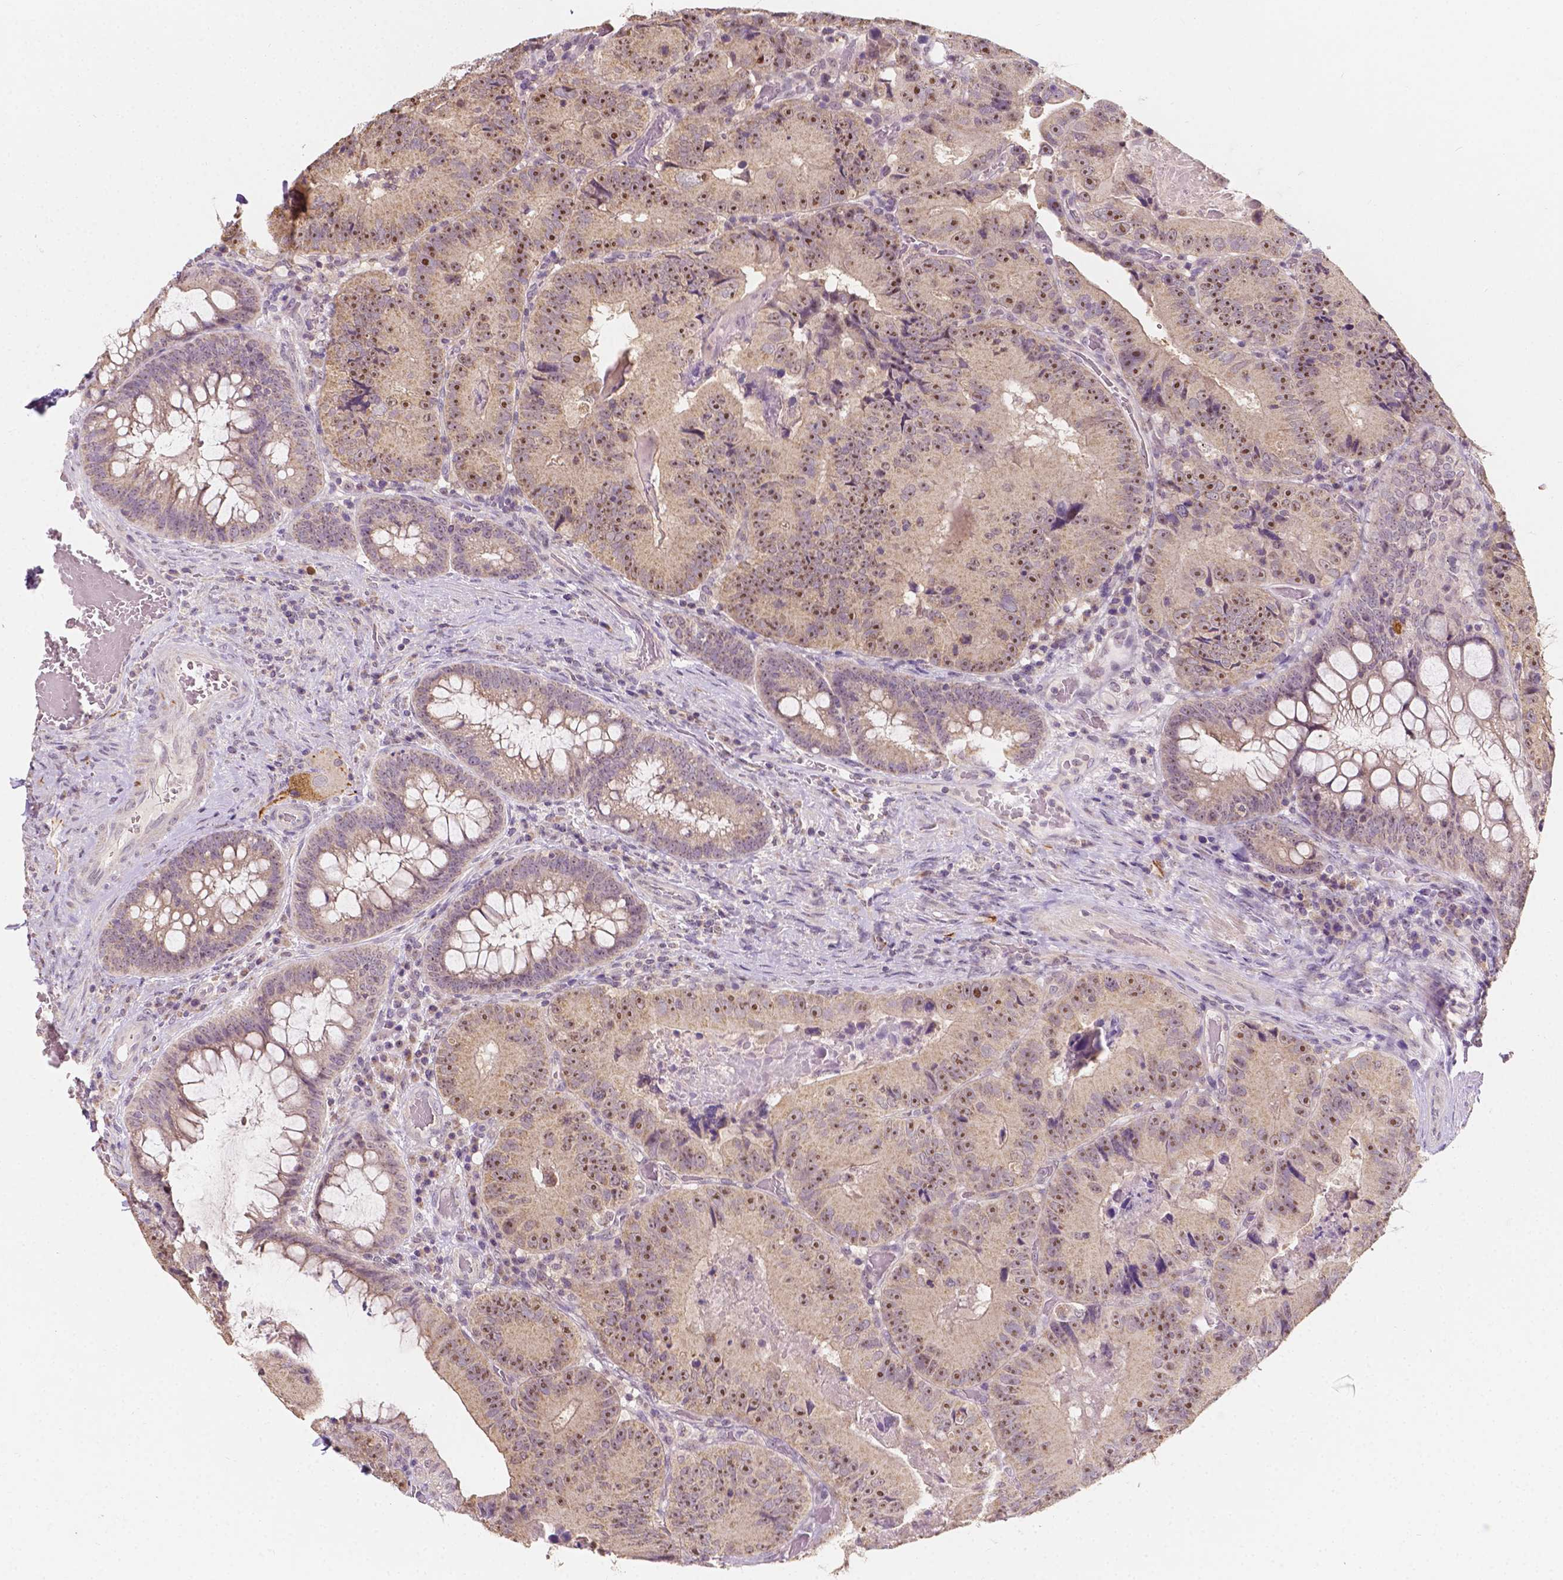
{"staining": {"intensity": "moderate", "quantity": ">75%", "location": "nuclear"}, "tissue": "colorectal cancer", "cell_type": "Tumor cells", "image_type": "cancer", "snomed": [{"axis": "morphology", "description": "Adenocarcinoma, NOS"}, {"axis": "topography", "description": "Colon"}], "caption": "Protein expression analysis of adenocarcinoma (colorectal) exhibits moderate nuclear expression in approximately >75% of tumor cells.", "gene": "SIRT2", "patient": {"sex": "female", "age": 86}}